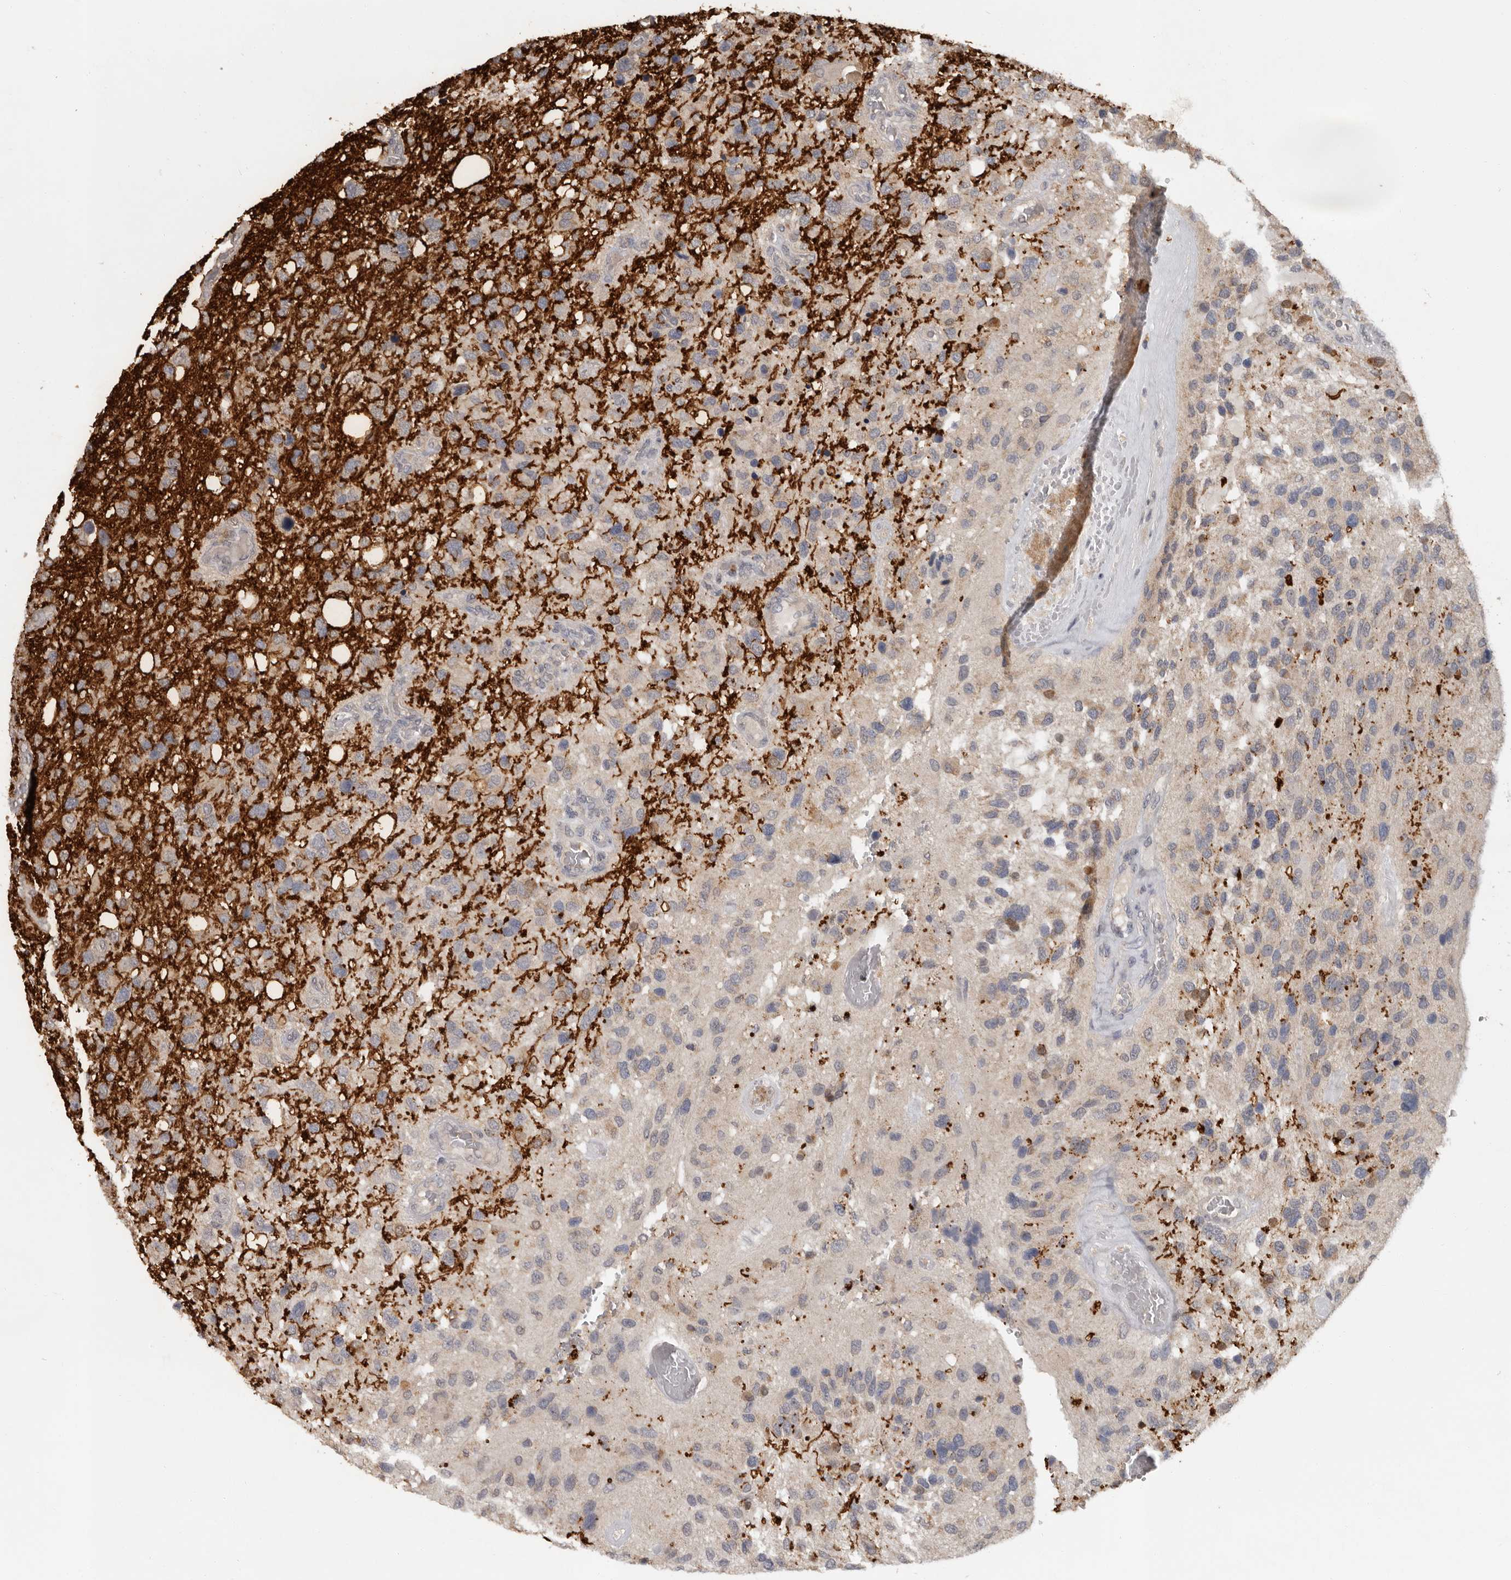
{"staining": {"intensity": "negative", "quantity": "none", "location": "none"}, "tissue": "glioma", "cell_type": "Tumor cells", "image_type": "cancer", "snomed": [{"axis": "morphology", "description": "Glioma, malignant, High grade"}, {"axis": "topography", "description": "Brain"}], "caption": "Malignant glioma (high-grade) was stained to show a protein in brown. There is no significant positivity in tumor cells.", "gene": "MTF1", "patient": {"sex": "female", "age": 58}}